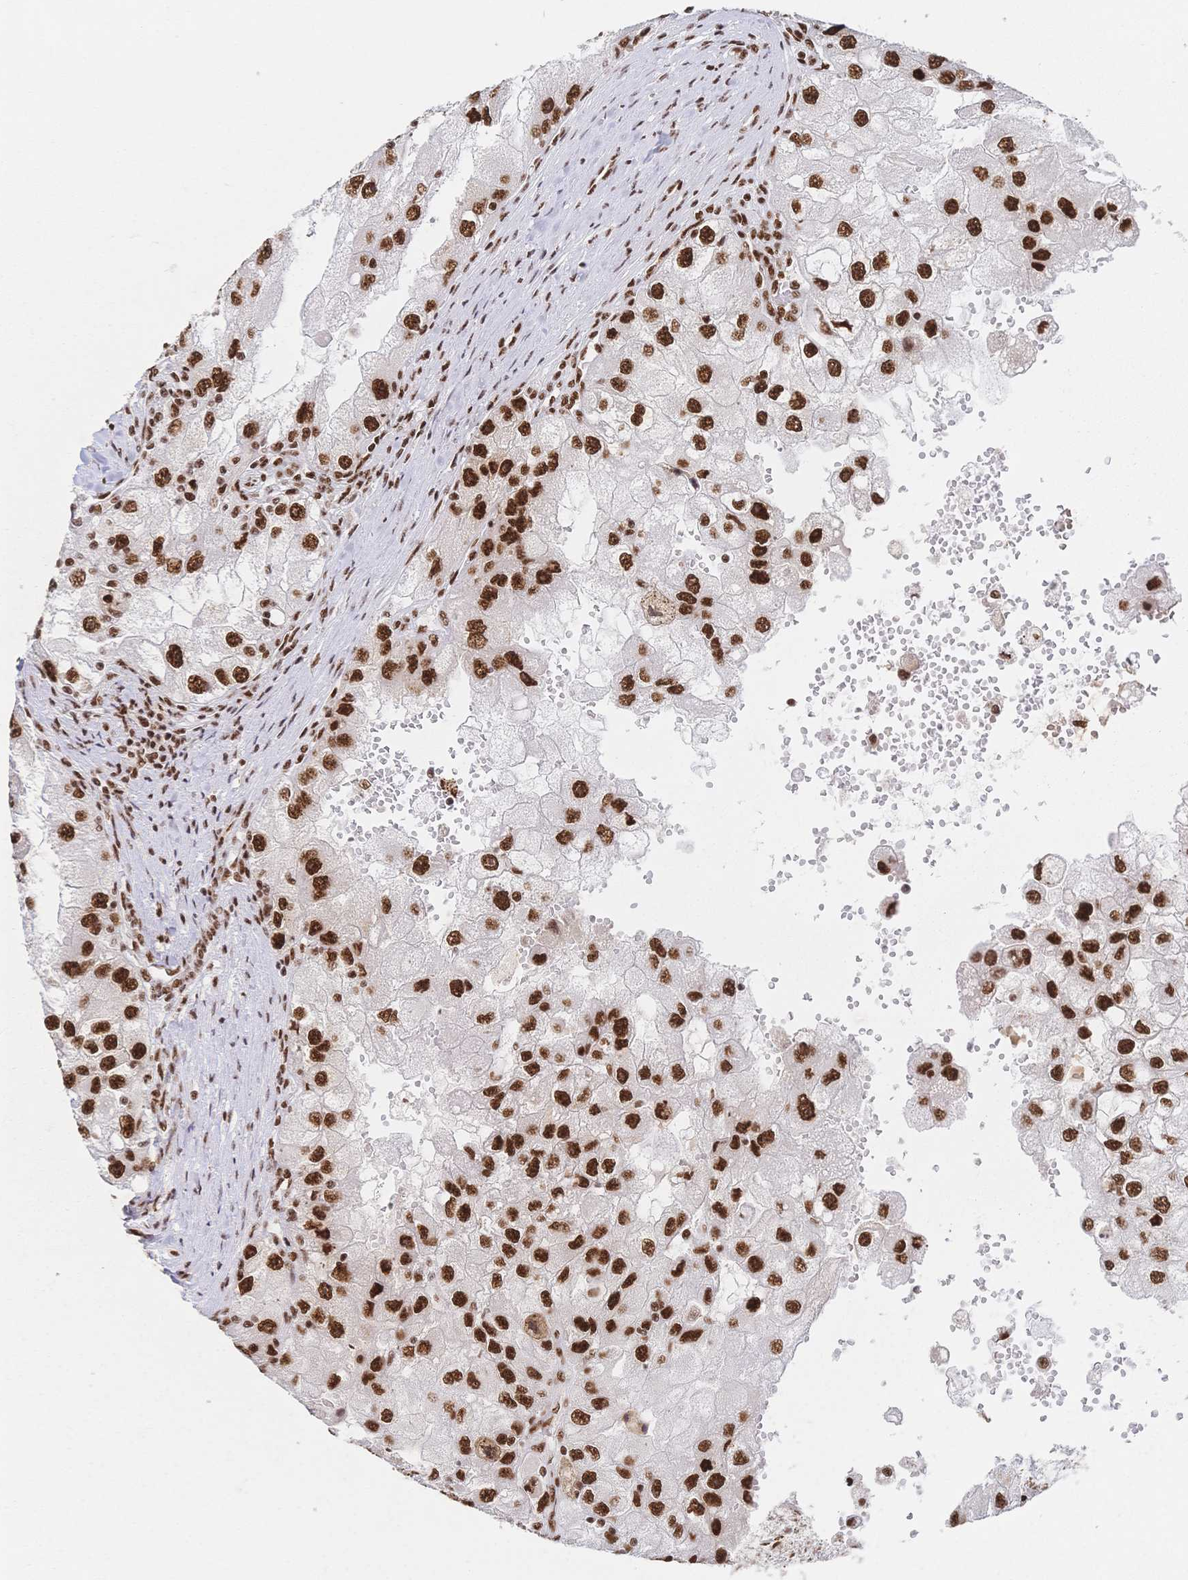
{"staining": {"intensity": "strong", "quantity": ">75%", "location": "nuclear"}, "tissue": "renal cancer", "cell_type": "Tumor cells", "image_type": "cancer", "snomed": [{"axis": "morphology", "description": "Adenocarcinoma, NOS"}, {"axis": "topography", "description": "Kidney"}], "caption": "Immunohistochemical staining of renal cancer reveals high levels of strong nuclear protein staining in about >75% of tumor cells. Using DAB (3,3'-diaminobenzidine) (brown) and hematoxylin (blue) stains, captured at high magnification using brightfield microscopy.", "gene": "SRSF1", "patient": {"sex": "male", "age": 63}}